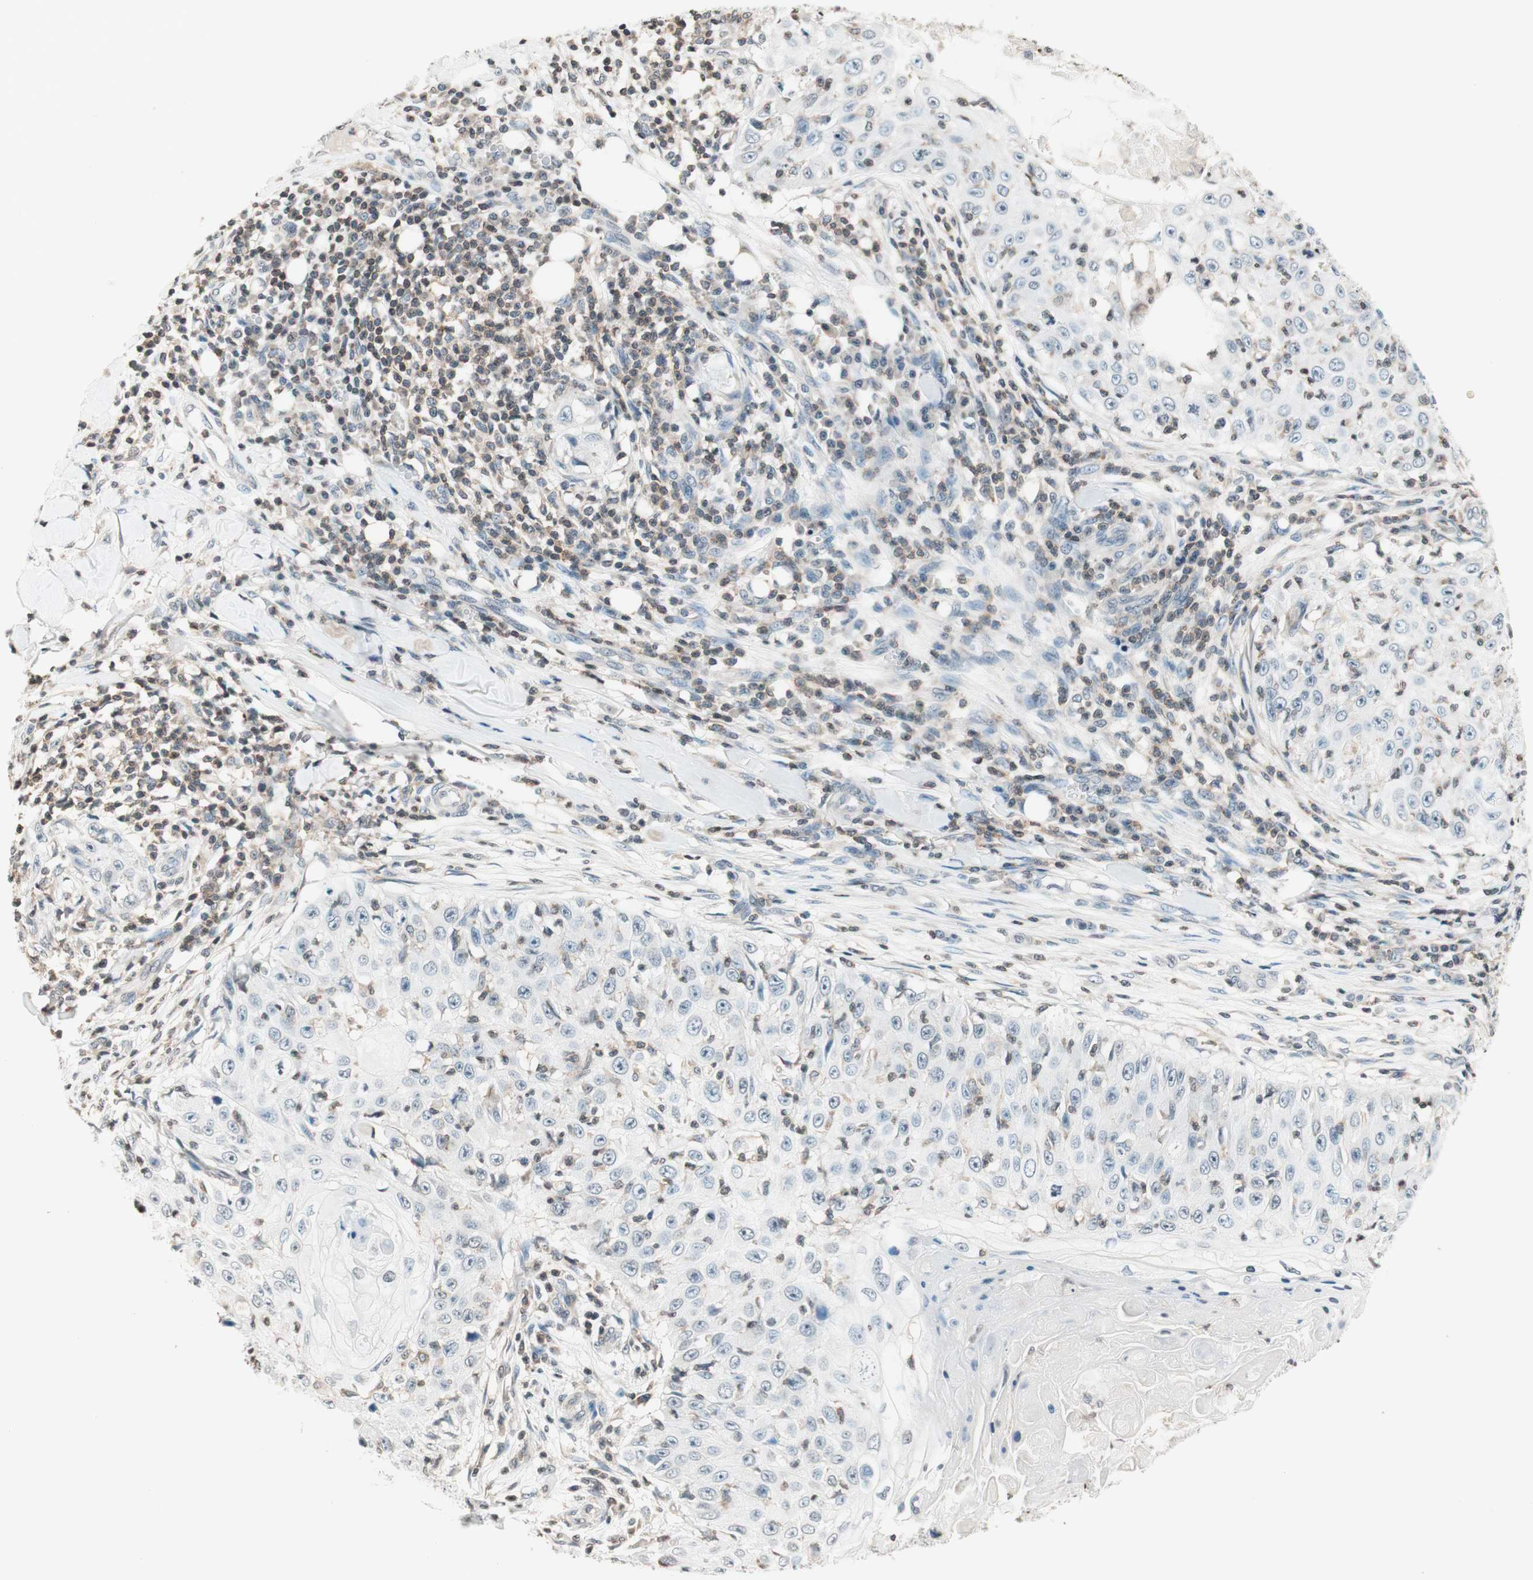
{"staining": {"intensity": "negative", "quantity": "none", "location": "none"}, "tissue": "skin cancer", "cell_type": "Tumor cells", "image_type": "cancer", "snomed": [{"axis": "morphology", "description": "Squamous cell carcinoma, NOS"}, {"axis": "topography", "description": "Skin"}], "caption": "Tumor cells are negative for brown protein staining in skin cancer. The staining is performed using DAB (3,3'-diaminobenzidine) brown chromogen with nuclei counter-stained in using hematoxylin.", "gene": "WIPF1", "patient": {"sex": "male", "age": 86}}